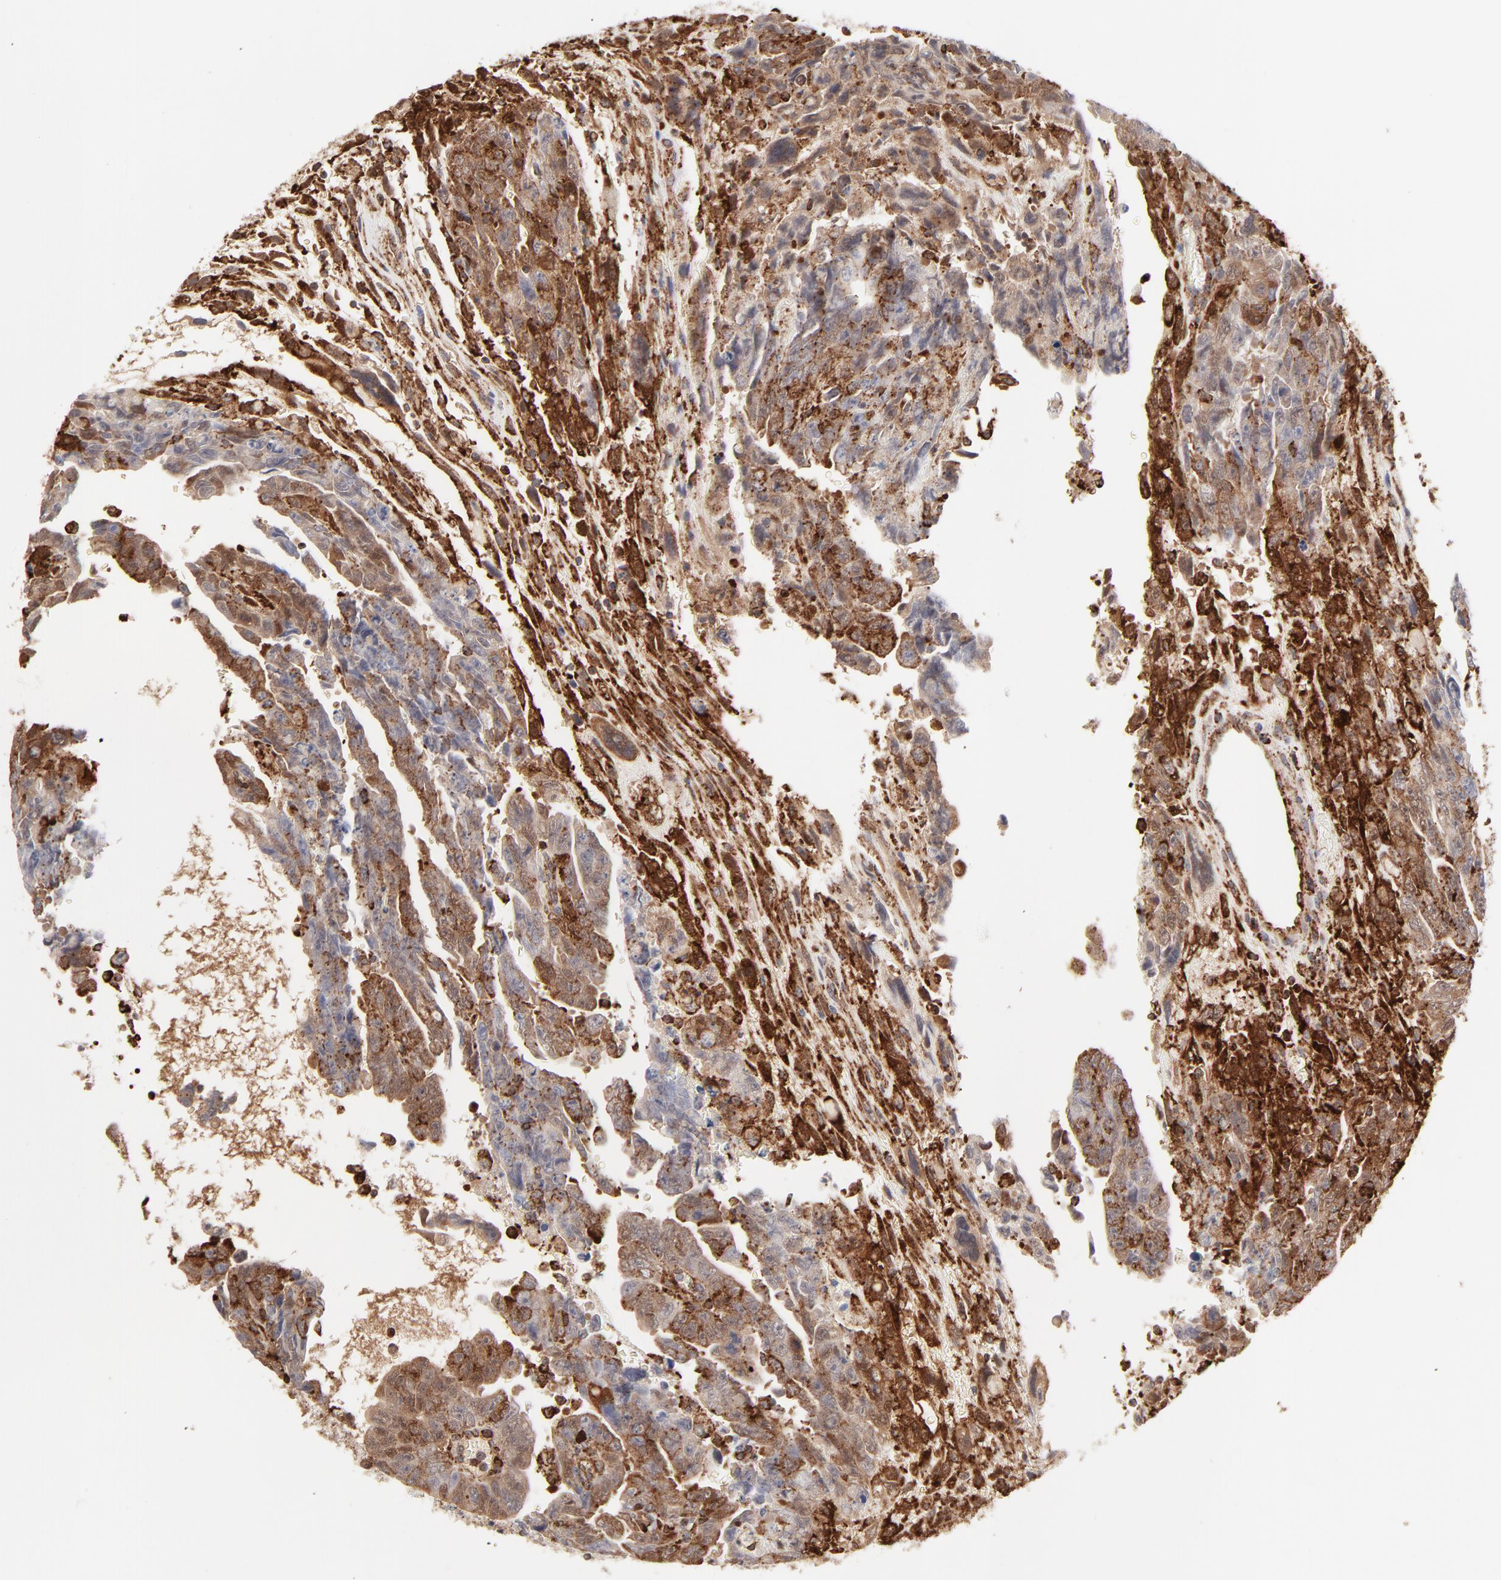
{"staining": {"intensity": "moderate", "quantity": "25%-75%", "location": "cytoplasmic/membranous"}, "tissue": "testis cancer", "cell_type": "Tumor cells", "image_type": "cancer", "snomed": [{"axis": "morphology", "description": "Carcinoma, Embryonal, NOS"}, {"axis": "topography", "description": "Testis"}], "caption": "The image reveals staining of testis embryonal carcinoma, revealing moderate cytoplasmic/membranous protein positivity (brown color) within tumor cells. The staining was performed using DAB (3,3'-diaminobenzidine), with brown indicating positive protein expression. Nuclei are stained blue with hematoxylin.", "gene": "CDK6", "patient": {"sex": "male", "age": 28}}